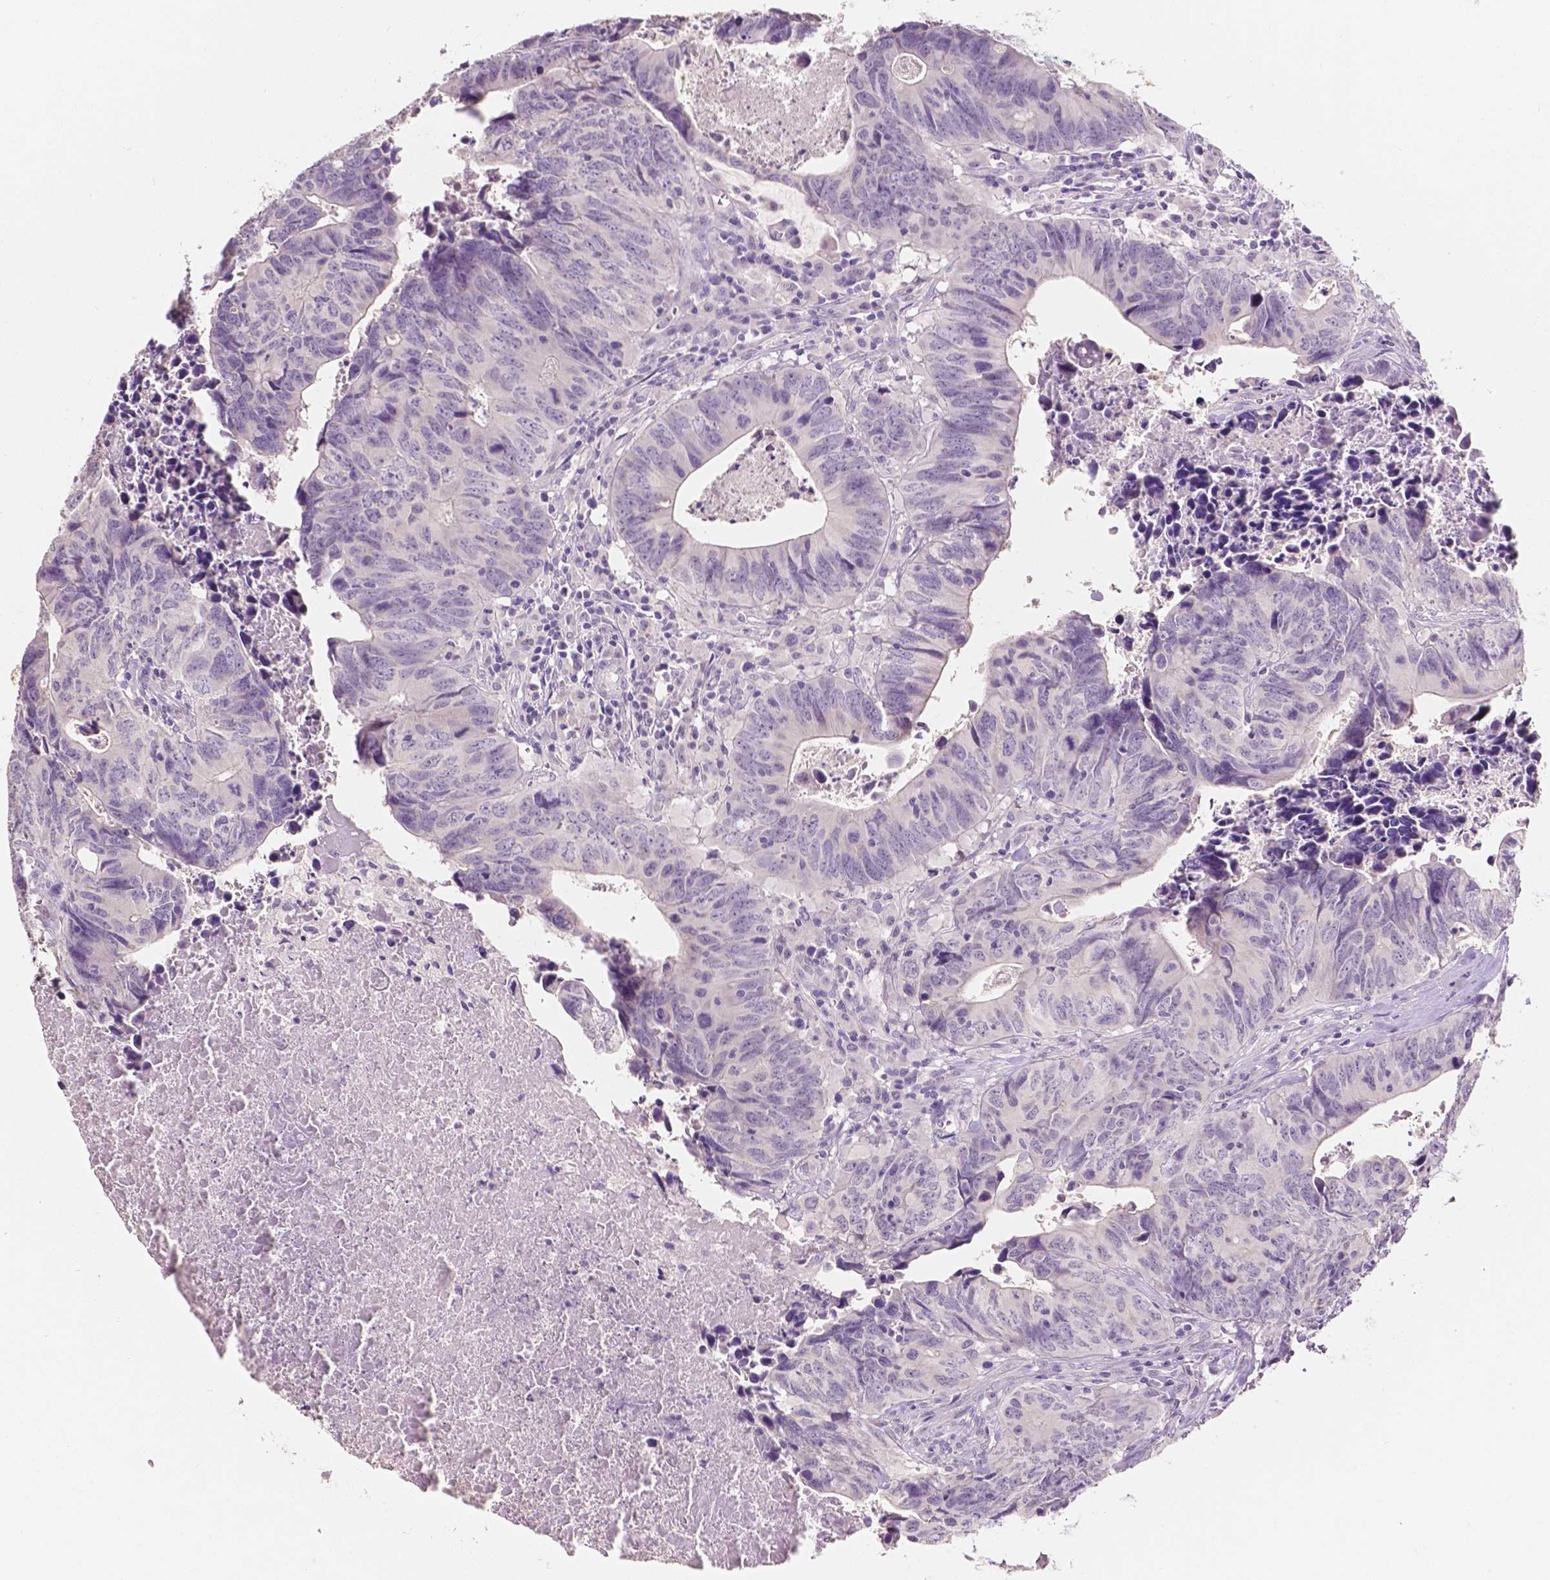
{"staining": {"intensity": "negative", "quantity": "none", "location": "none"}, "tissue": "colorectal cancer", "cell_type": "Tumor cells", "image_type": "cancer", "snomed": [{"axis": "morphology", "description": "Adenocarcinoma, NOS"}, {"axis": "topography", "description": "Colon"}], "caption": "IHC of human adenocarcinoma (colorectal) displays no staining in tumor cells. Brightfield microscopy of immunohistochemistry (IHC) stained with DAB (brown) and hematoxylin (blue), captured at high magnification.", "gene": "TAL1", "patient": {"sex": "female", "age": 82}}